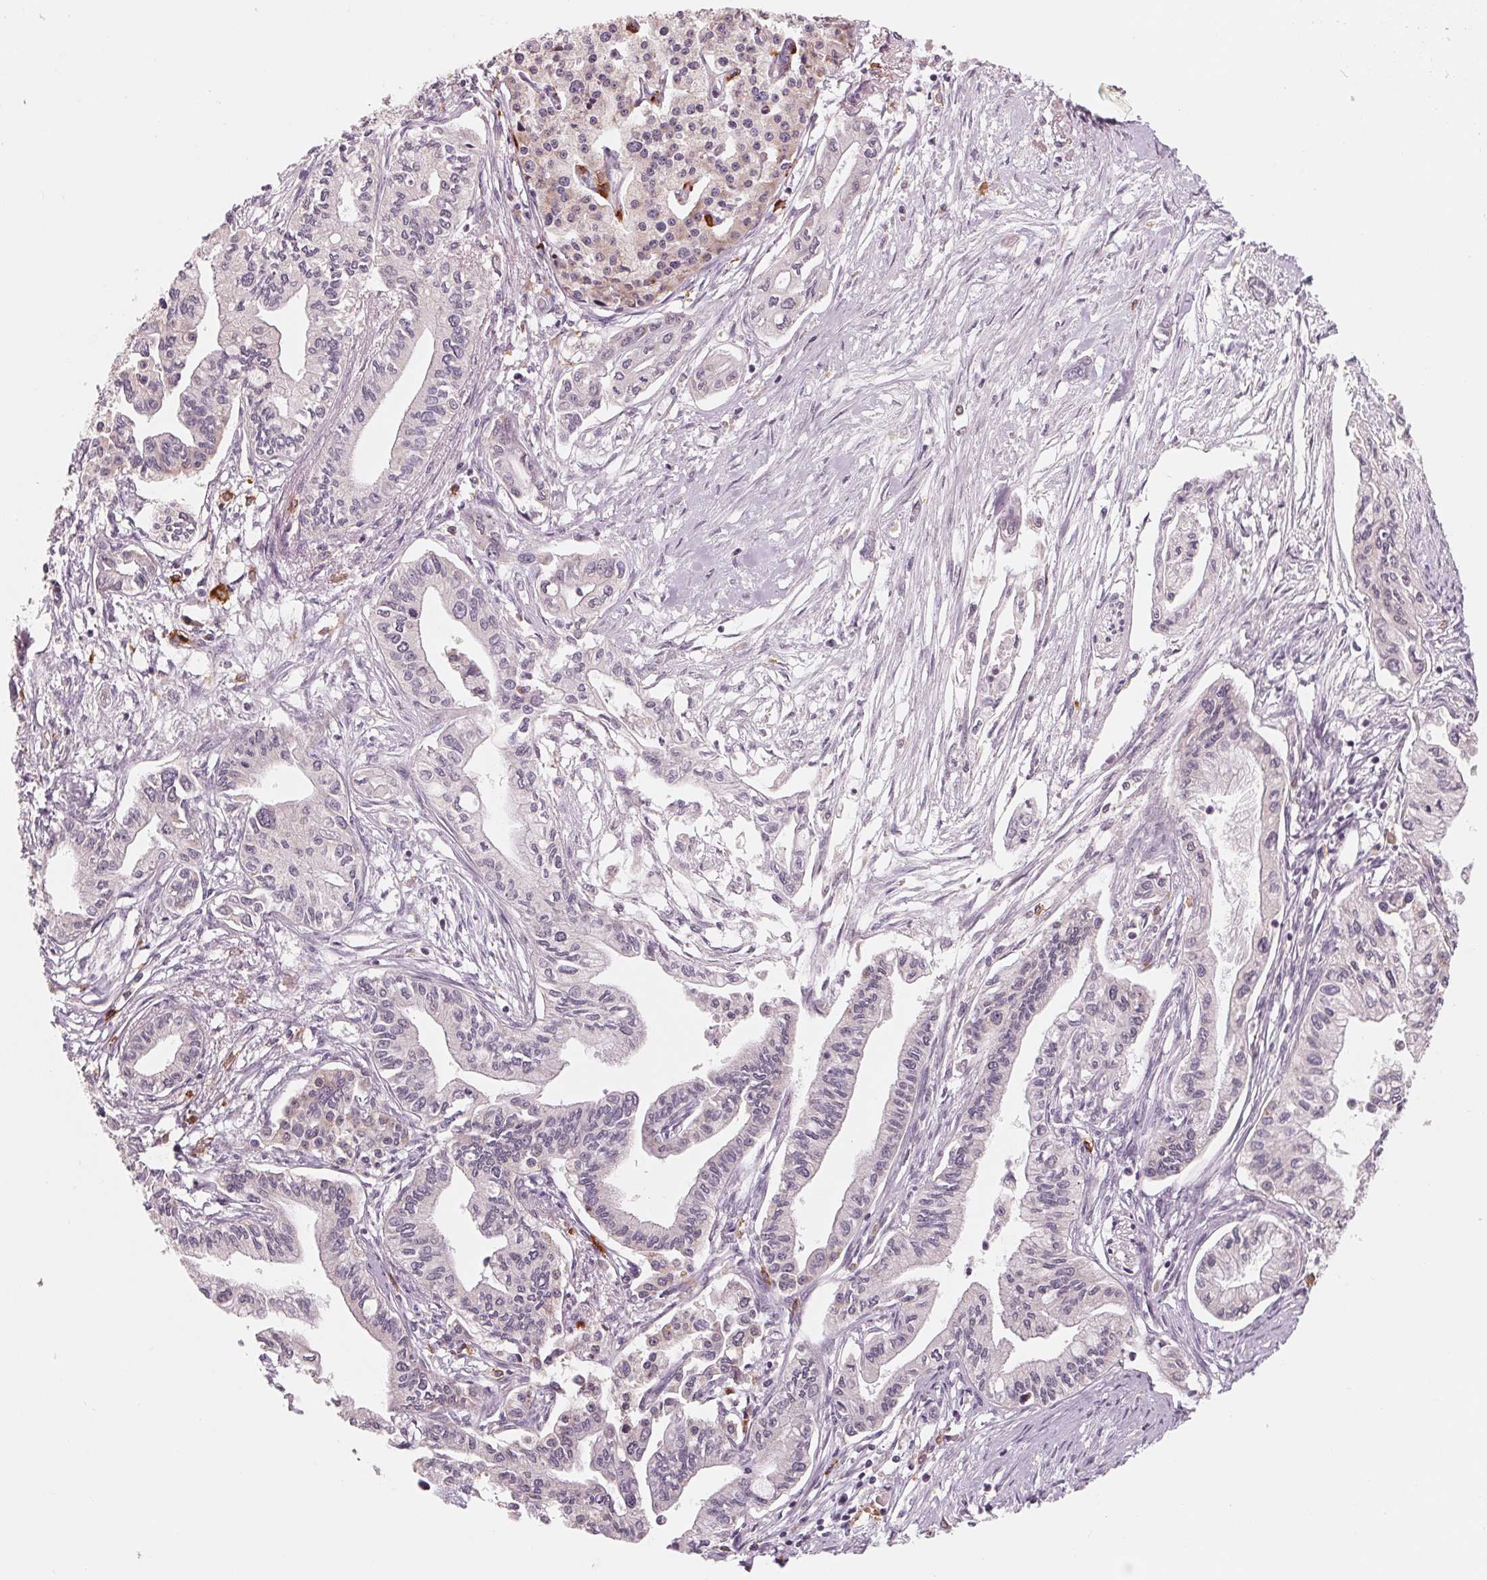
{"staining": {"intensity": "negative", "quantity": "none", "location": "none"}, "tissue": "pancreatic cancer", "cell_type": "Tumor cells", "image_type": "cancer", "snomed": [{"axis": "morphology", "description": "Adenocarcinoma, NOS"}, {"axis": "topography", "description": "Pancreas"}], "caption": "This is an IHC histopathology image of human pancreatic adenocarcinoma. There is no expression in tumor cells.", "gene": "GIGYF2", "patient": {"sex": "male", "age": 60}}